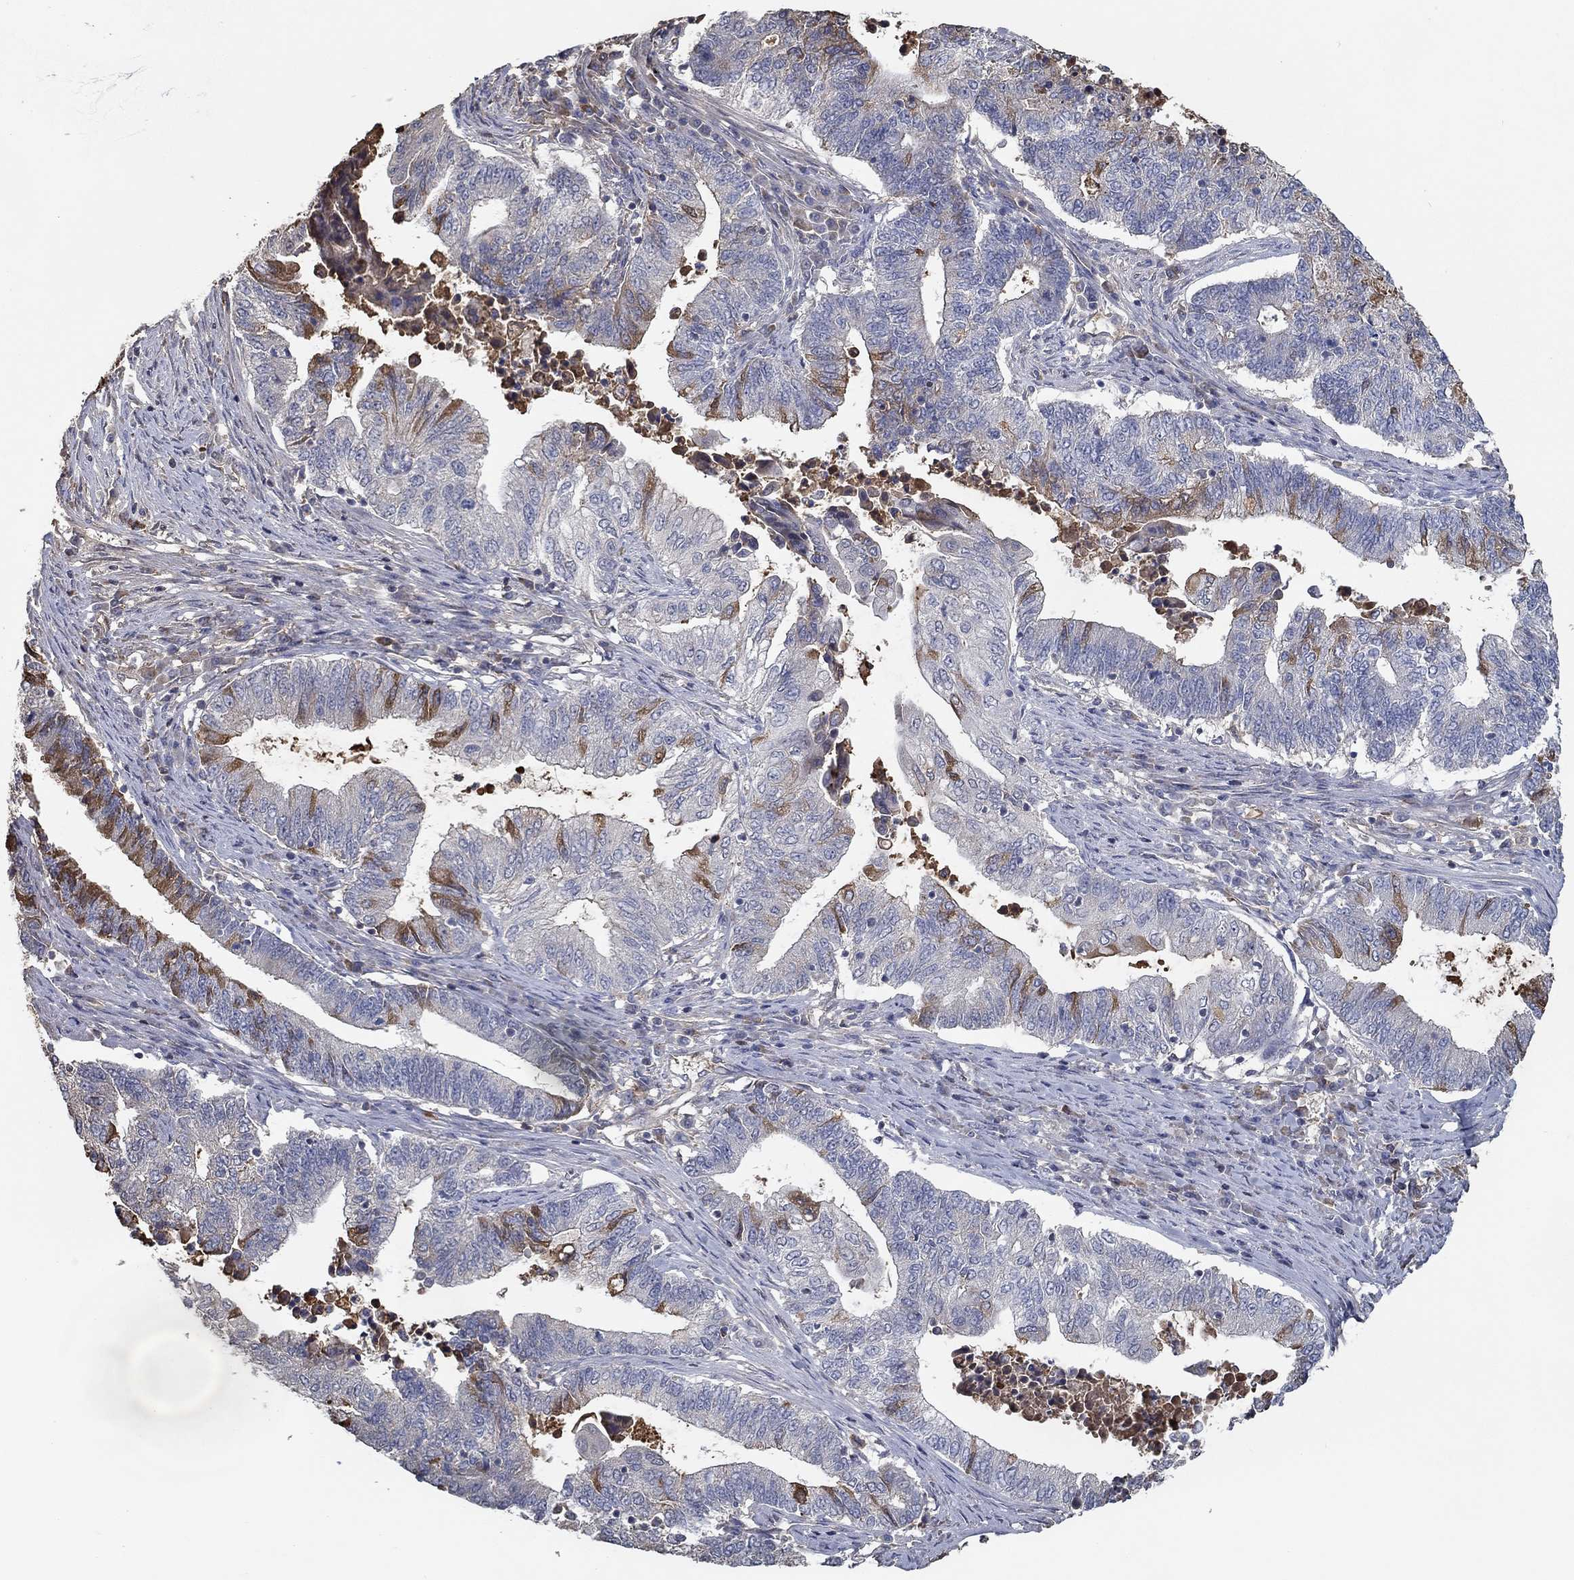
{"staining": {"intensity": "strong", "quantity": "<25%", "location": "cytoplasmic/membranous"}, "tissue": "endometrial cancer", "cell_type": "Tumor cells", "image_type": "cancer", "snomed": [{"axis": "morphology", "description": "Adenocarcinoma, NOS"}, {"axis": "topography", "description": "Uterus"}, {"axis": "topography", "description": "Endometrium"}], "caption": "The immunohistochemical stain highlights strong cytoplasmic/membranous positivity in tumor cells of endometrial cancer (adenocarcinoma) tissue. (DAB IHC with brightfield microscopy, high magnification).", "gene": "IL10", "patient": {"sex": "female", "age": 54}}